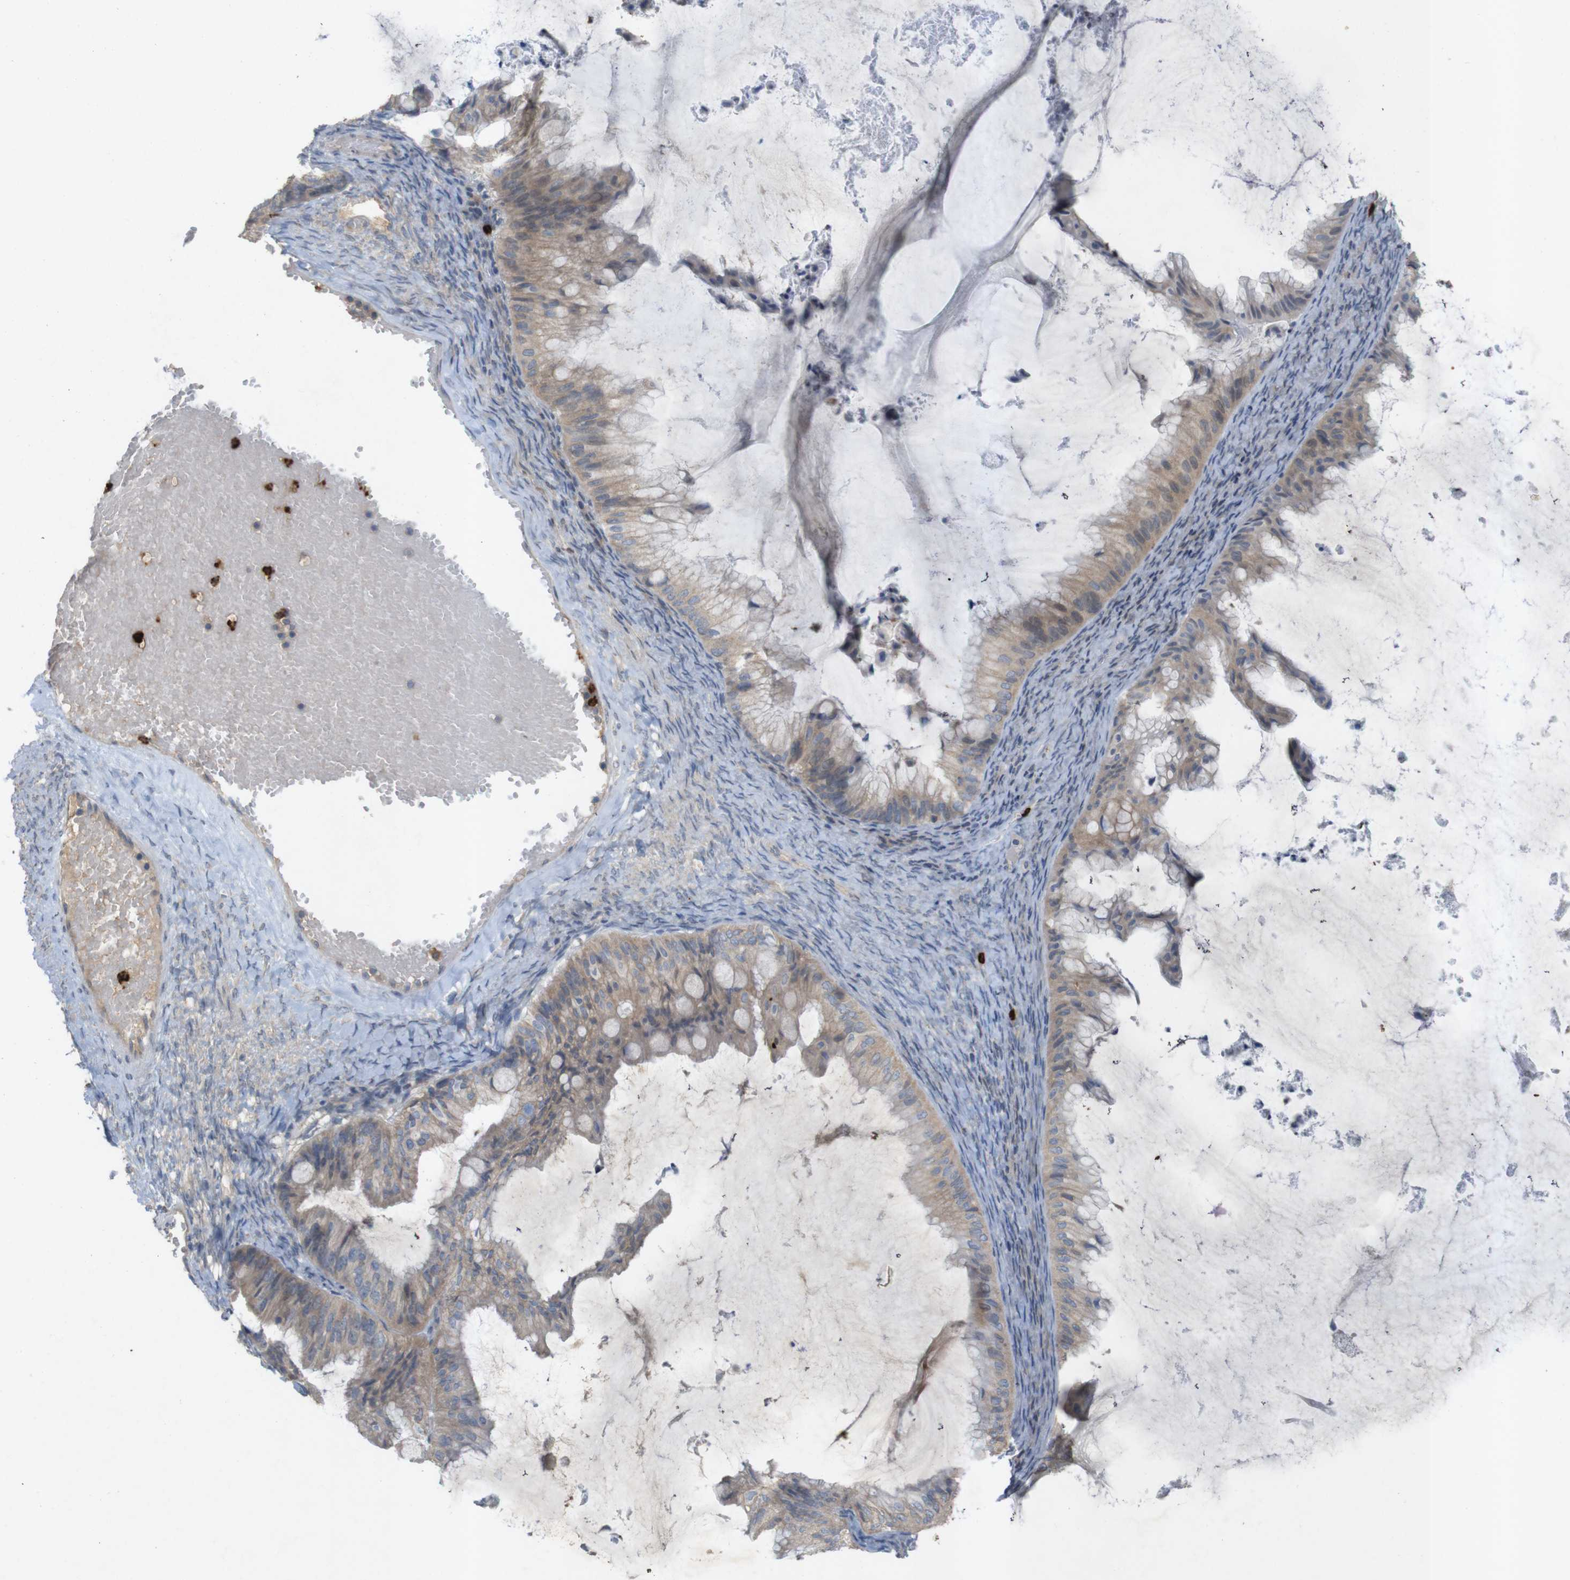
{"staining": {"intensity": "weak", "quantity": ">75%", "location": "cytoplasmic/membranous"}, "tissue": "ovarian cancer", "cell_type": "Tumor cells", "image_type": "cancer", "snomed": [{"axis": "morphology", "description": "Cystadenocarcinoma, mucinous, NOS"}, {"axis": "topography", "description": "Ovary"}], "caption": "This is a histology image of immunohistochemistry (IHC) staining of ovarian cancer, which shows weak positivity in the cytoplasmic/membranous of tumor cells.", "gene": "TSPAN14", "patient": {"sex": "female", "age": 61}}